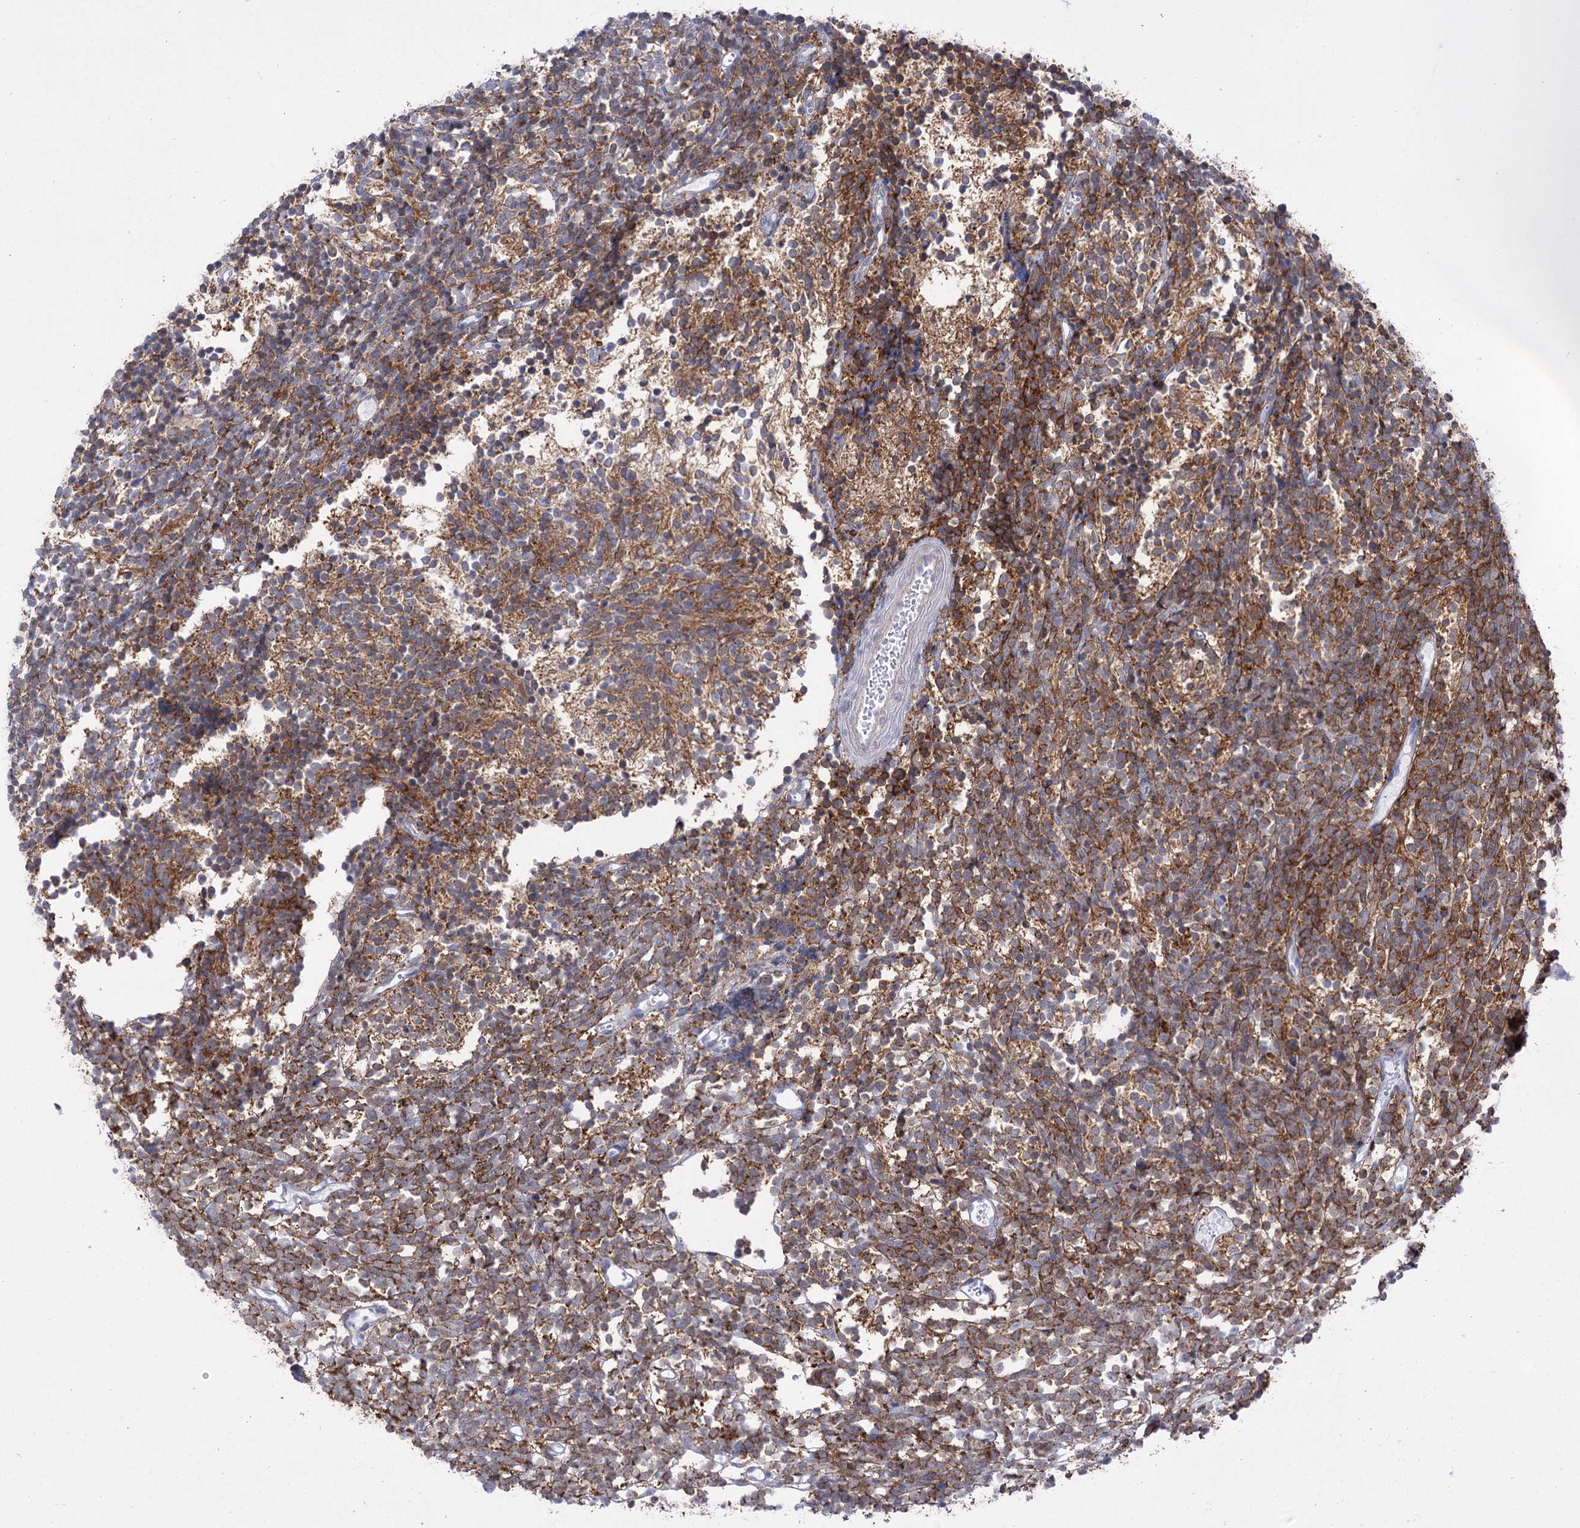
{"staining": {"intensity": "moderate", "quantity": ">75%", "location": "cytoplasmic/membranous"}, "tissue": "glioma", "cell_type": "Tumor cells", "image_type": "cancer", "snomed": [{"axis": "morphology", "description": "Glioma, malignant, Low grade"}, {"axis": "topography", "description": "Brain"}], "caption": "This is an image of immunohistochemistry (IHC) staining of glioma, which shows moderate positivity in the cytoplasmic/membranous of tumor cells.", "gene": "CCDC88A", "patient": {"sex": "female", "age": 1}}